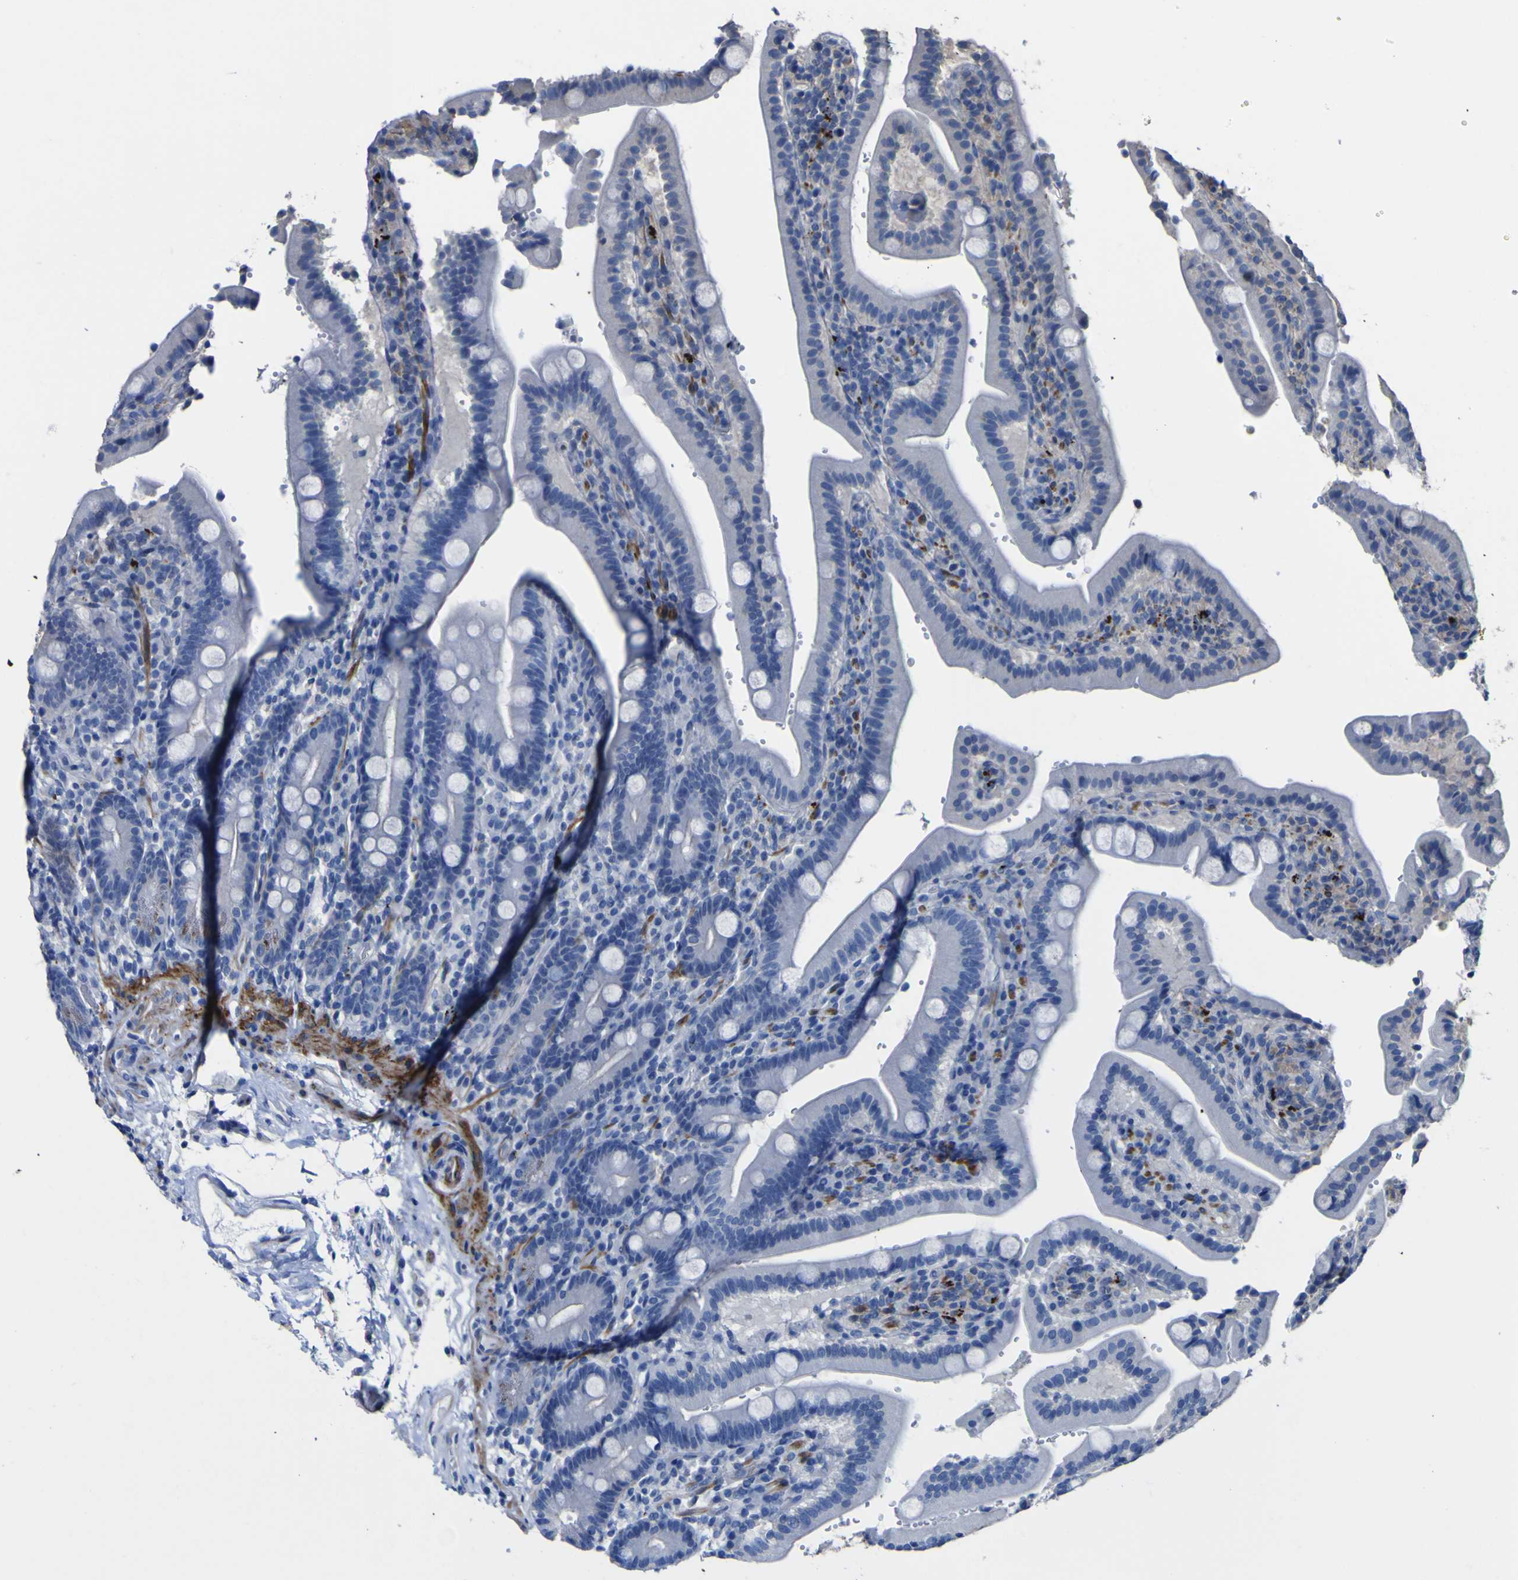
{"staining": {"intensity": "moderate", "quantity": "<25%", "location": "cytoplasmic/membranous"}, "tissue": "duodenum", "cell_type": "Glandular cells", "image_type": "normal", "snomed": [{"axis": "morphology", "description": "Normal tissue, NOS"}, {"axis": "topography", "description": "Small intestine, NOS"}], "caption": "Immunohistochemical staining of benign human duodenum reveals low levels of moderate cytoplasmic/membranous staining in approximately <25% of glandular cells. (Brightfield microscopy of DAB IHC at high magnification).", "gene": "AGO4", "patient": {"sex": "female", "age": 71}}